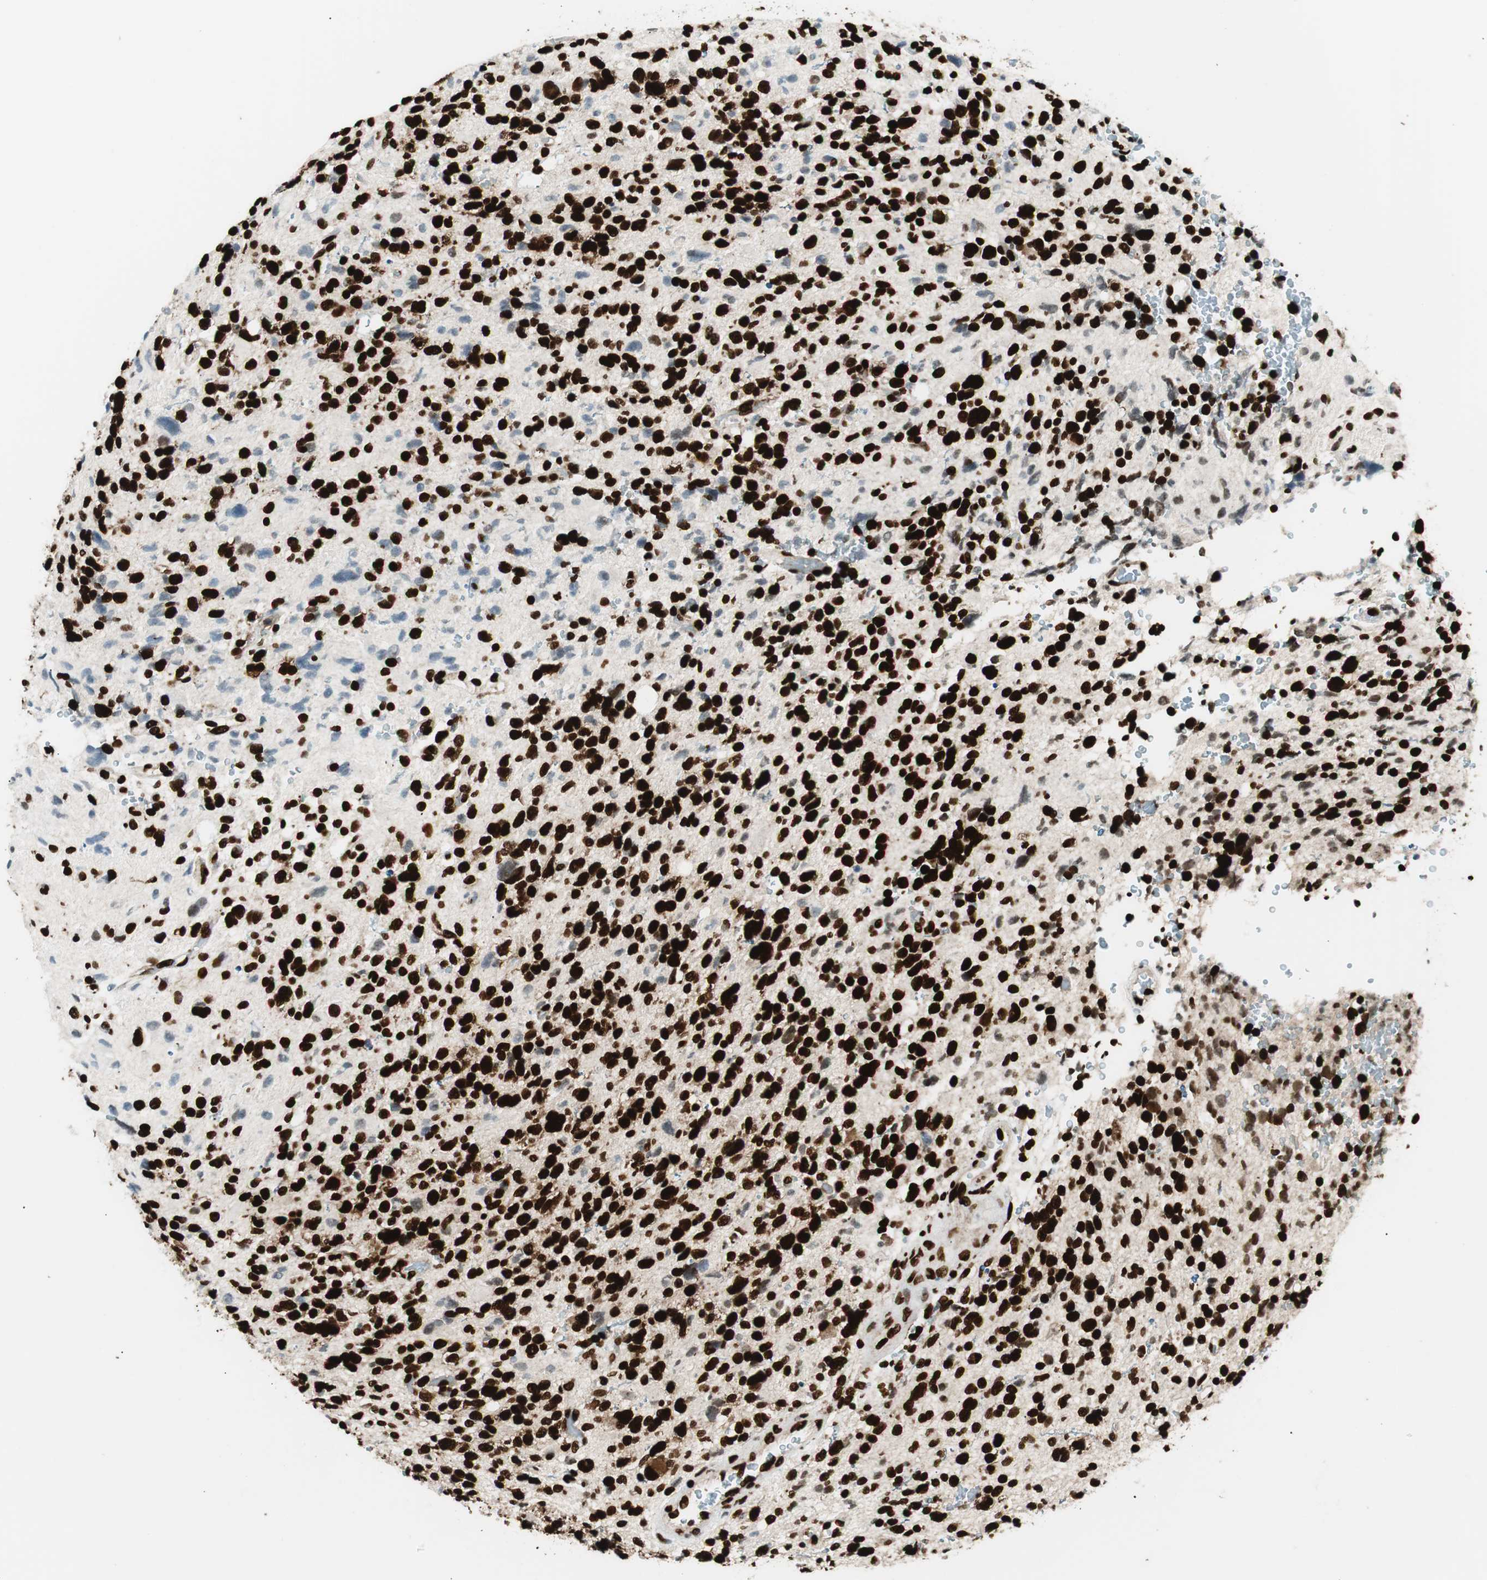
{"staining": {"intensity": "strong", "quantity": ">75%", "location": "nuclear"}, "tissue": "glioma", "cell_type": "Tumor cells", "image_type": "cancer", "snomed": [{"axis": "morphology", "description": "Glioma, malignant, High grade"}, {"axis": "topography", "description": "Brain"}], "caption": "High-magnification brightfield microscopy of glioma stained with DAB (3,3'-diaminobenzidine) (brown) and counterstained with hematoxylin (blue). tumor cells exhibit strong nuclear staining is seen in about>75% of cells.", "gene": "EWSR1", "patient": {"sex": "male", "age": 48}}